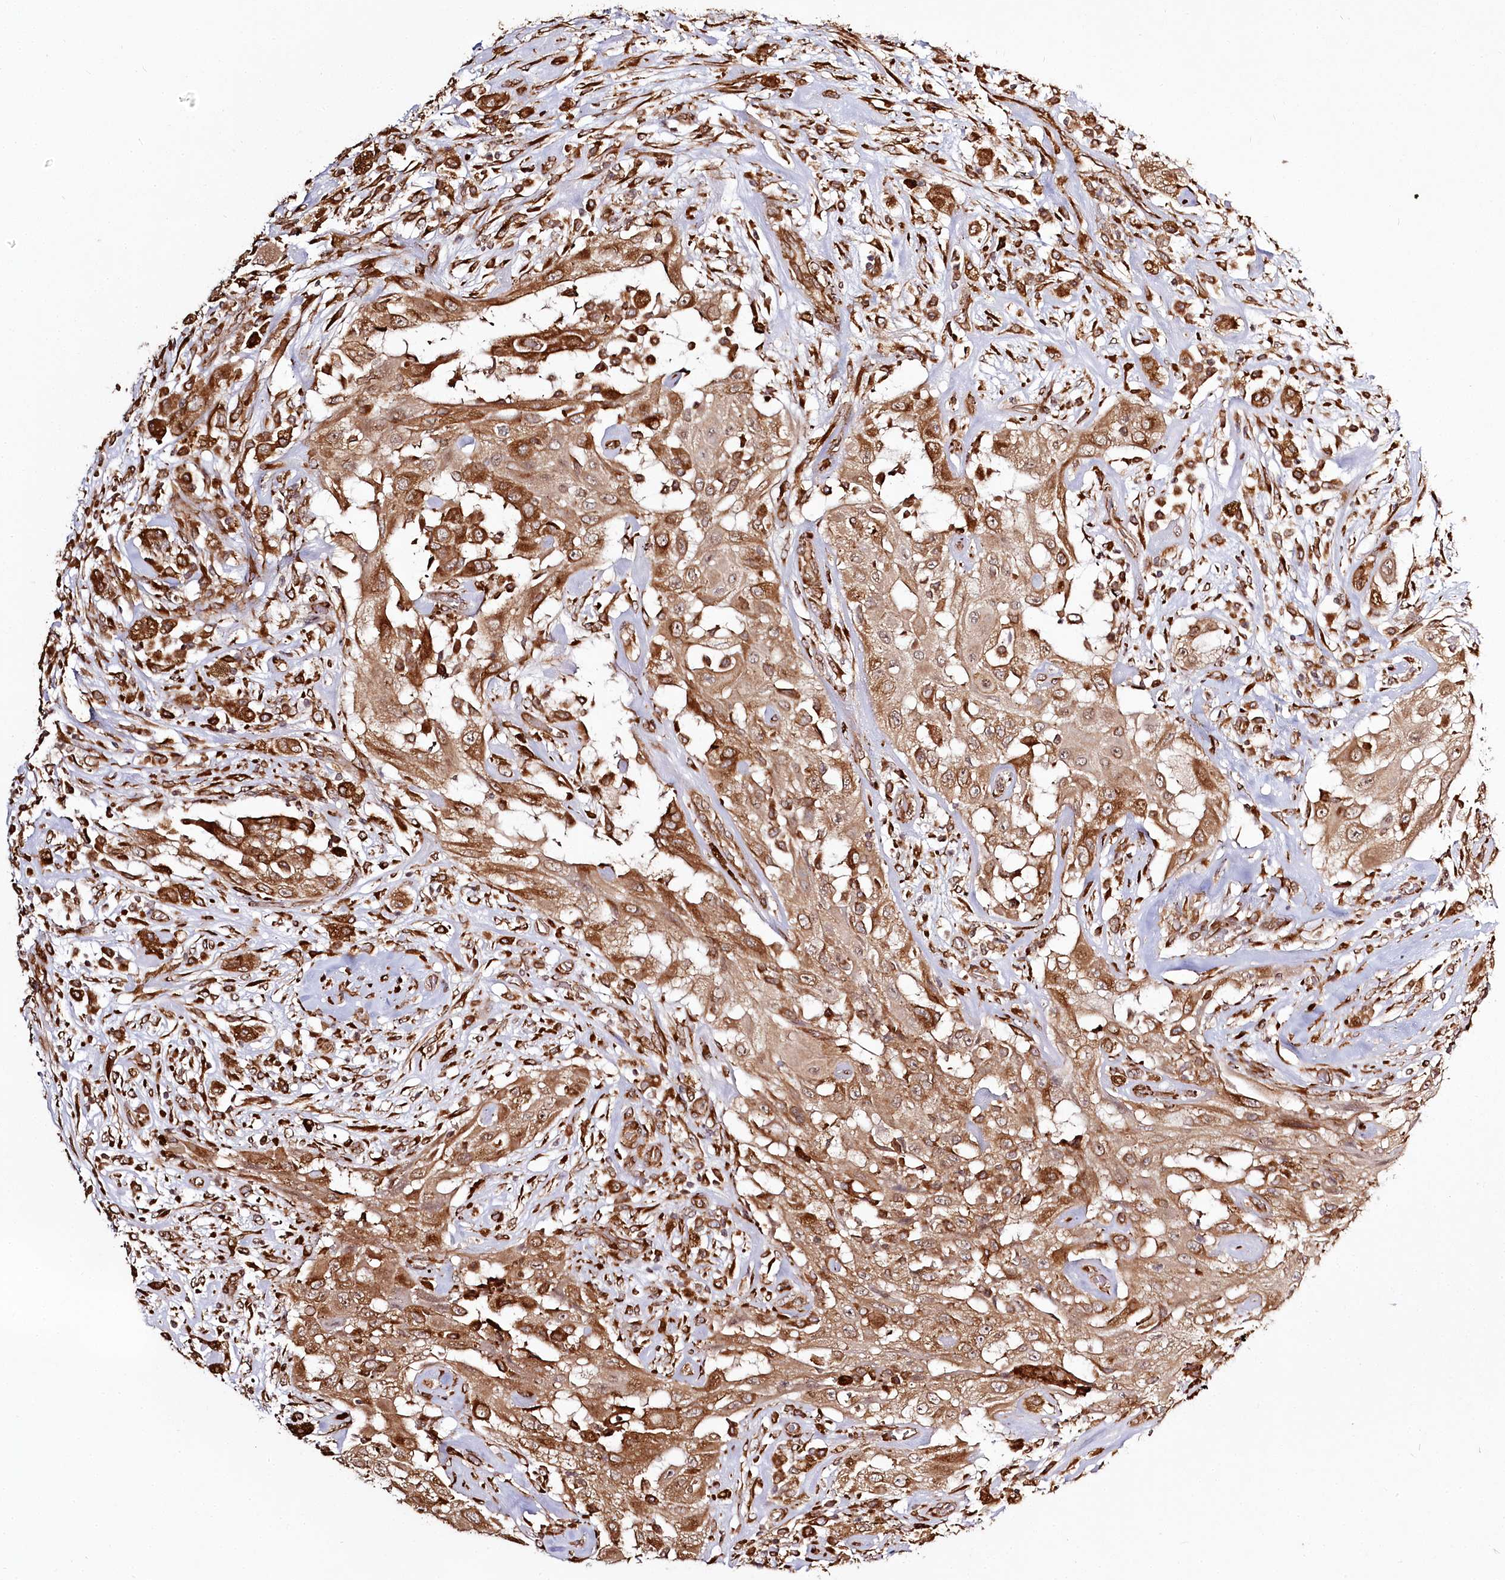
{"staining": {"intensity": "moderate", "quantity": ">75%", "location": "cytoplasmic/membranous"}, "tissue": "thyroid cancer", "cell_type": "Tumor cells", "image_type": "cancer", "snomed": [{"axis": "morphology", "description": "Papillary adenocarcinoma, NOS"}, {"axis": "topography", "description": "Thyroid gland"}], "caption": "Protein expression analysis of human thyroid cancer (papillary adenocarcinoma) reveals moderate cytoplasmic/membranous staining in approximately >75% of tumor cells.", "gene": "FAM13A", "patient": {"sex": "female", "age": 59}}